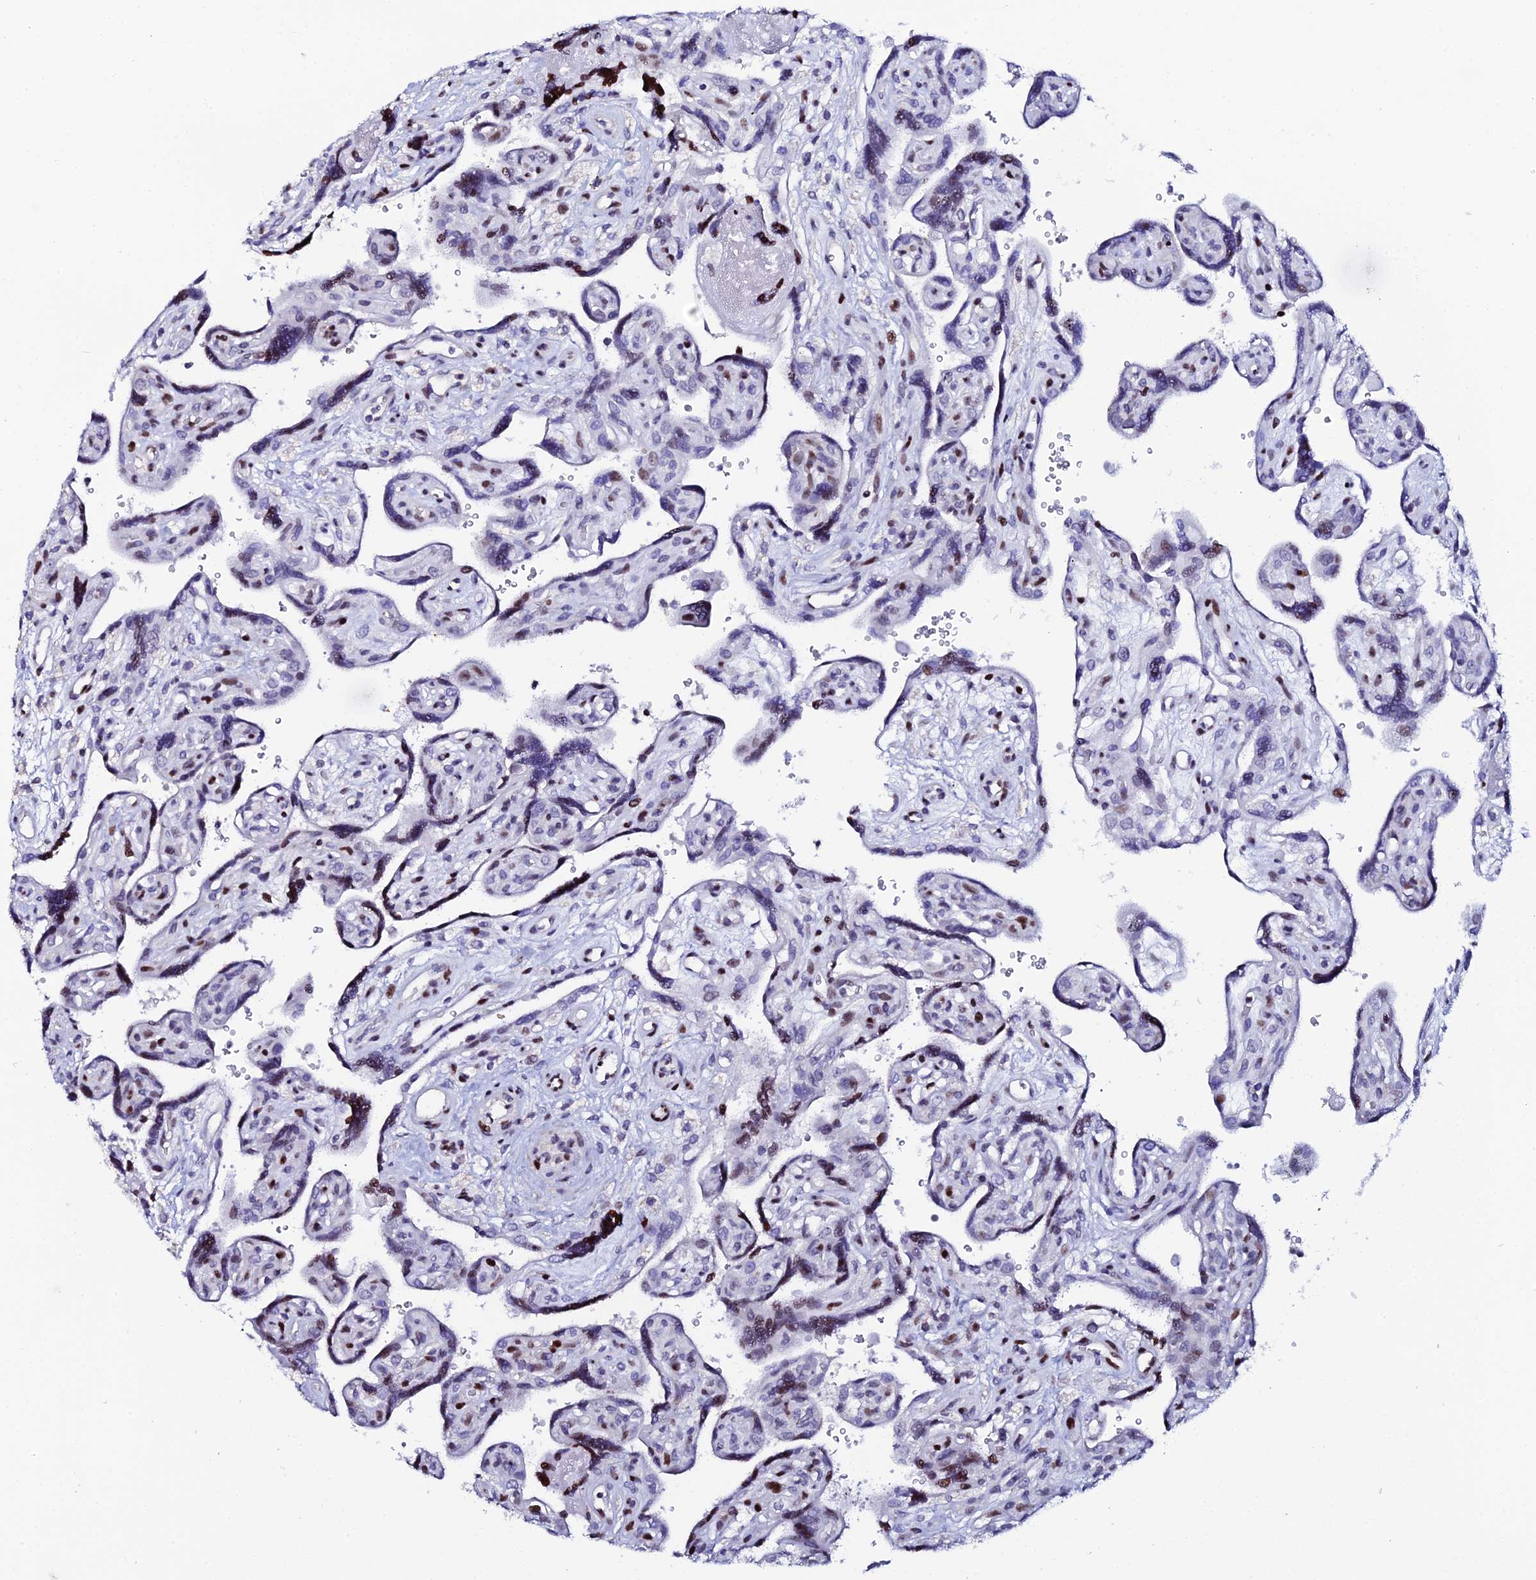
{"staining": {"intensity": "negative", "quantity": "none", "location": "none"}, "tissue": "placenta", "cell_type": "Decidual cells", "image_type": "normal", "snomed": [{"axis": "morphology", "description": "Normal tissue, NOS"}, {"axis": "topography", "description": "Placenta"}], "caption": "High magnification brightfield microscopy of unremarkable placenta stained with DAB (3,3'-diaminobenzidine) (brown) and counterstained with hematoxylin (blue): decidual cells show no significant staining.", "gene": "MYNN", "patient": {"sex": "female", "age": 39}}